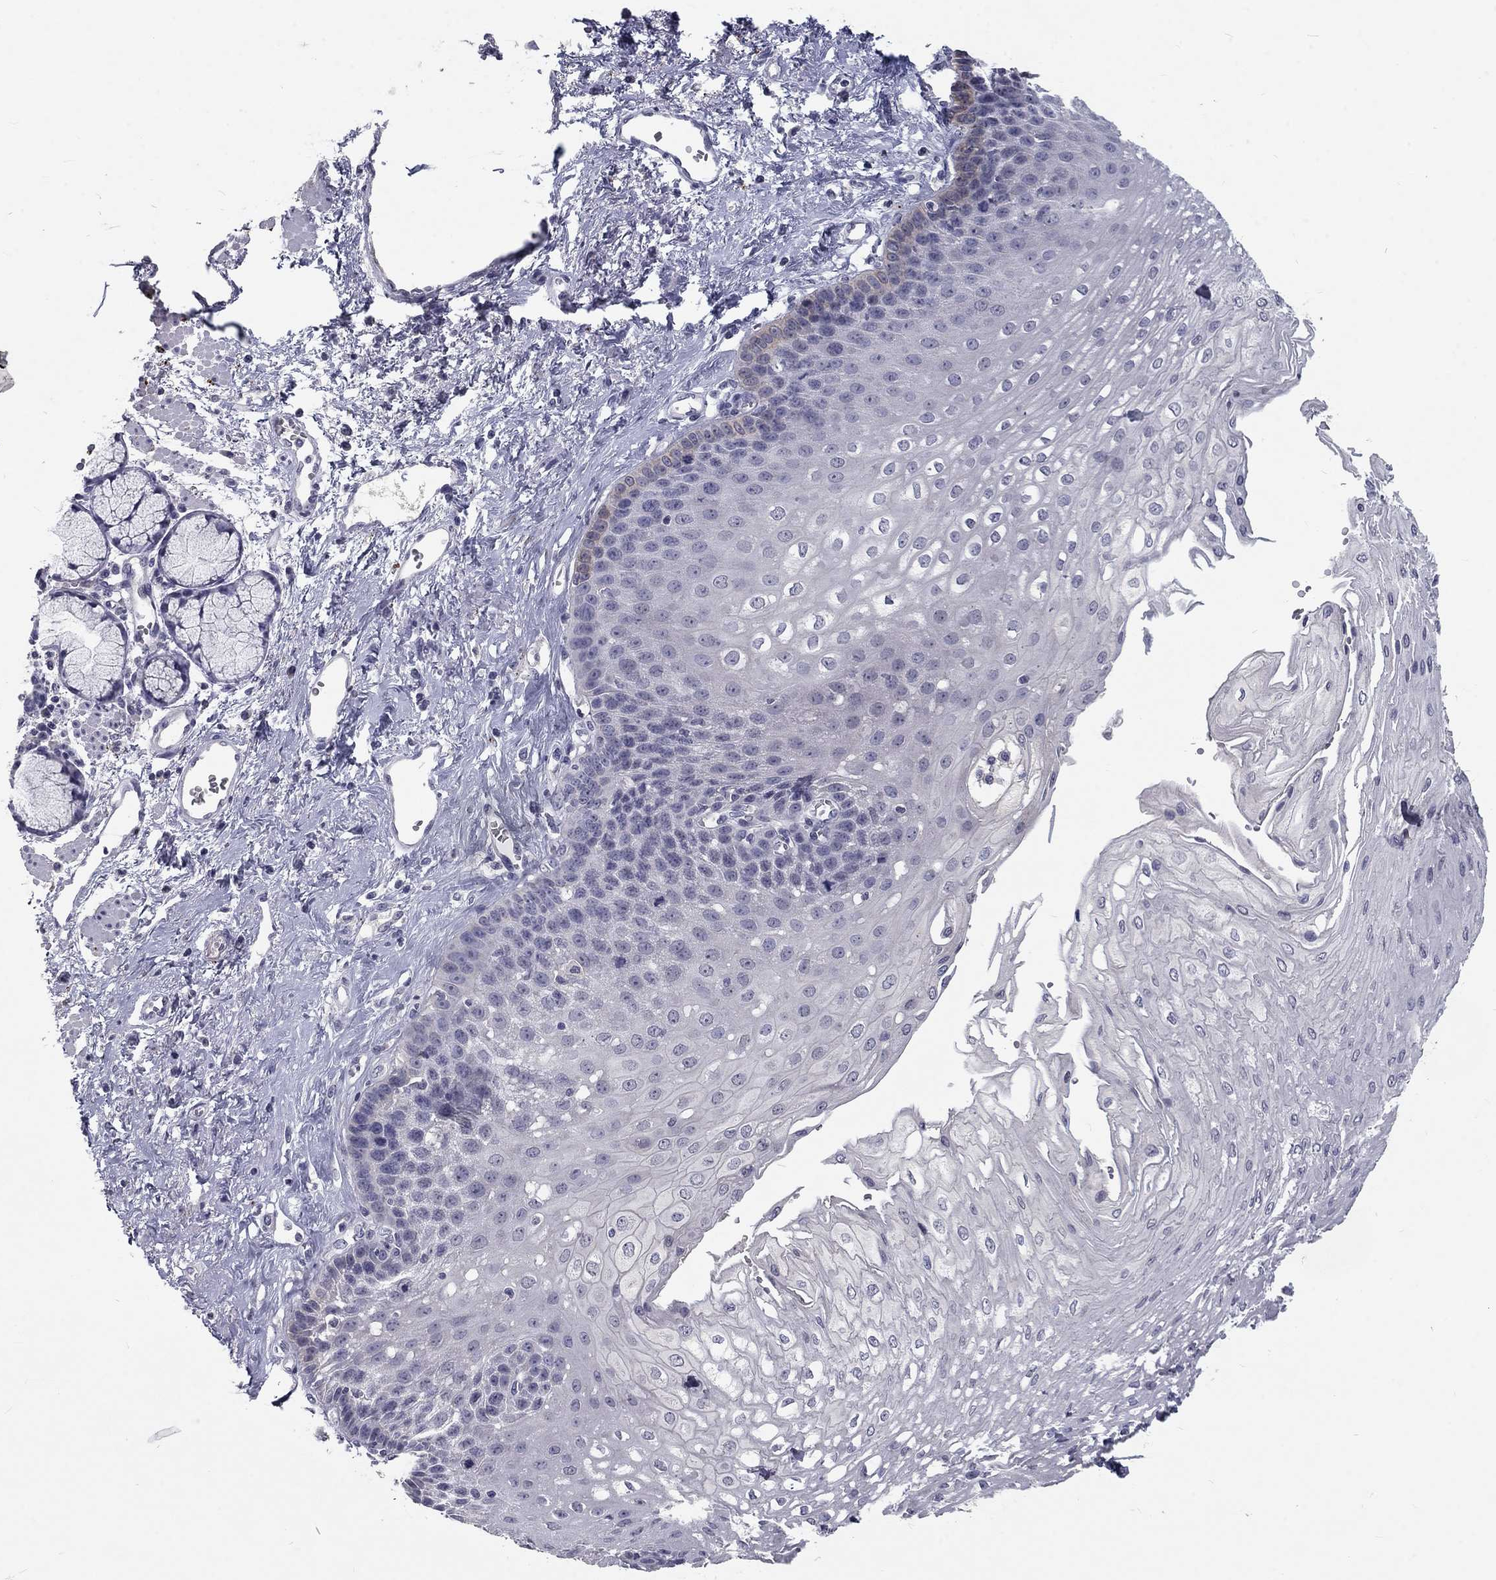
{"staining": {"intensity": "negative", "quantity": "none", "location": "none"}, "tissue": "esophagus", "cell_type": "Squamous epithelial cells", "image_type": "normal", "snomed": [{"axis": "morphology", "description": "Normal tissue, NOS"}, {"axis": "topography", "description": "Esophagus"}], "caption": "Immunohistochemistry image of unremarkable human esophagus stained for a protein (brown), which demonstrates no staining in squamous epithelial cells.", "gene": "NOS1", "patient": {"sex": "female", "age": 62}}